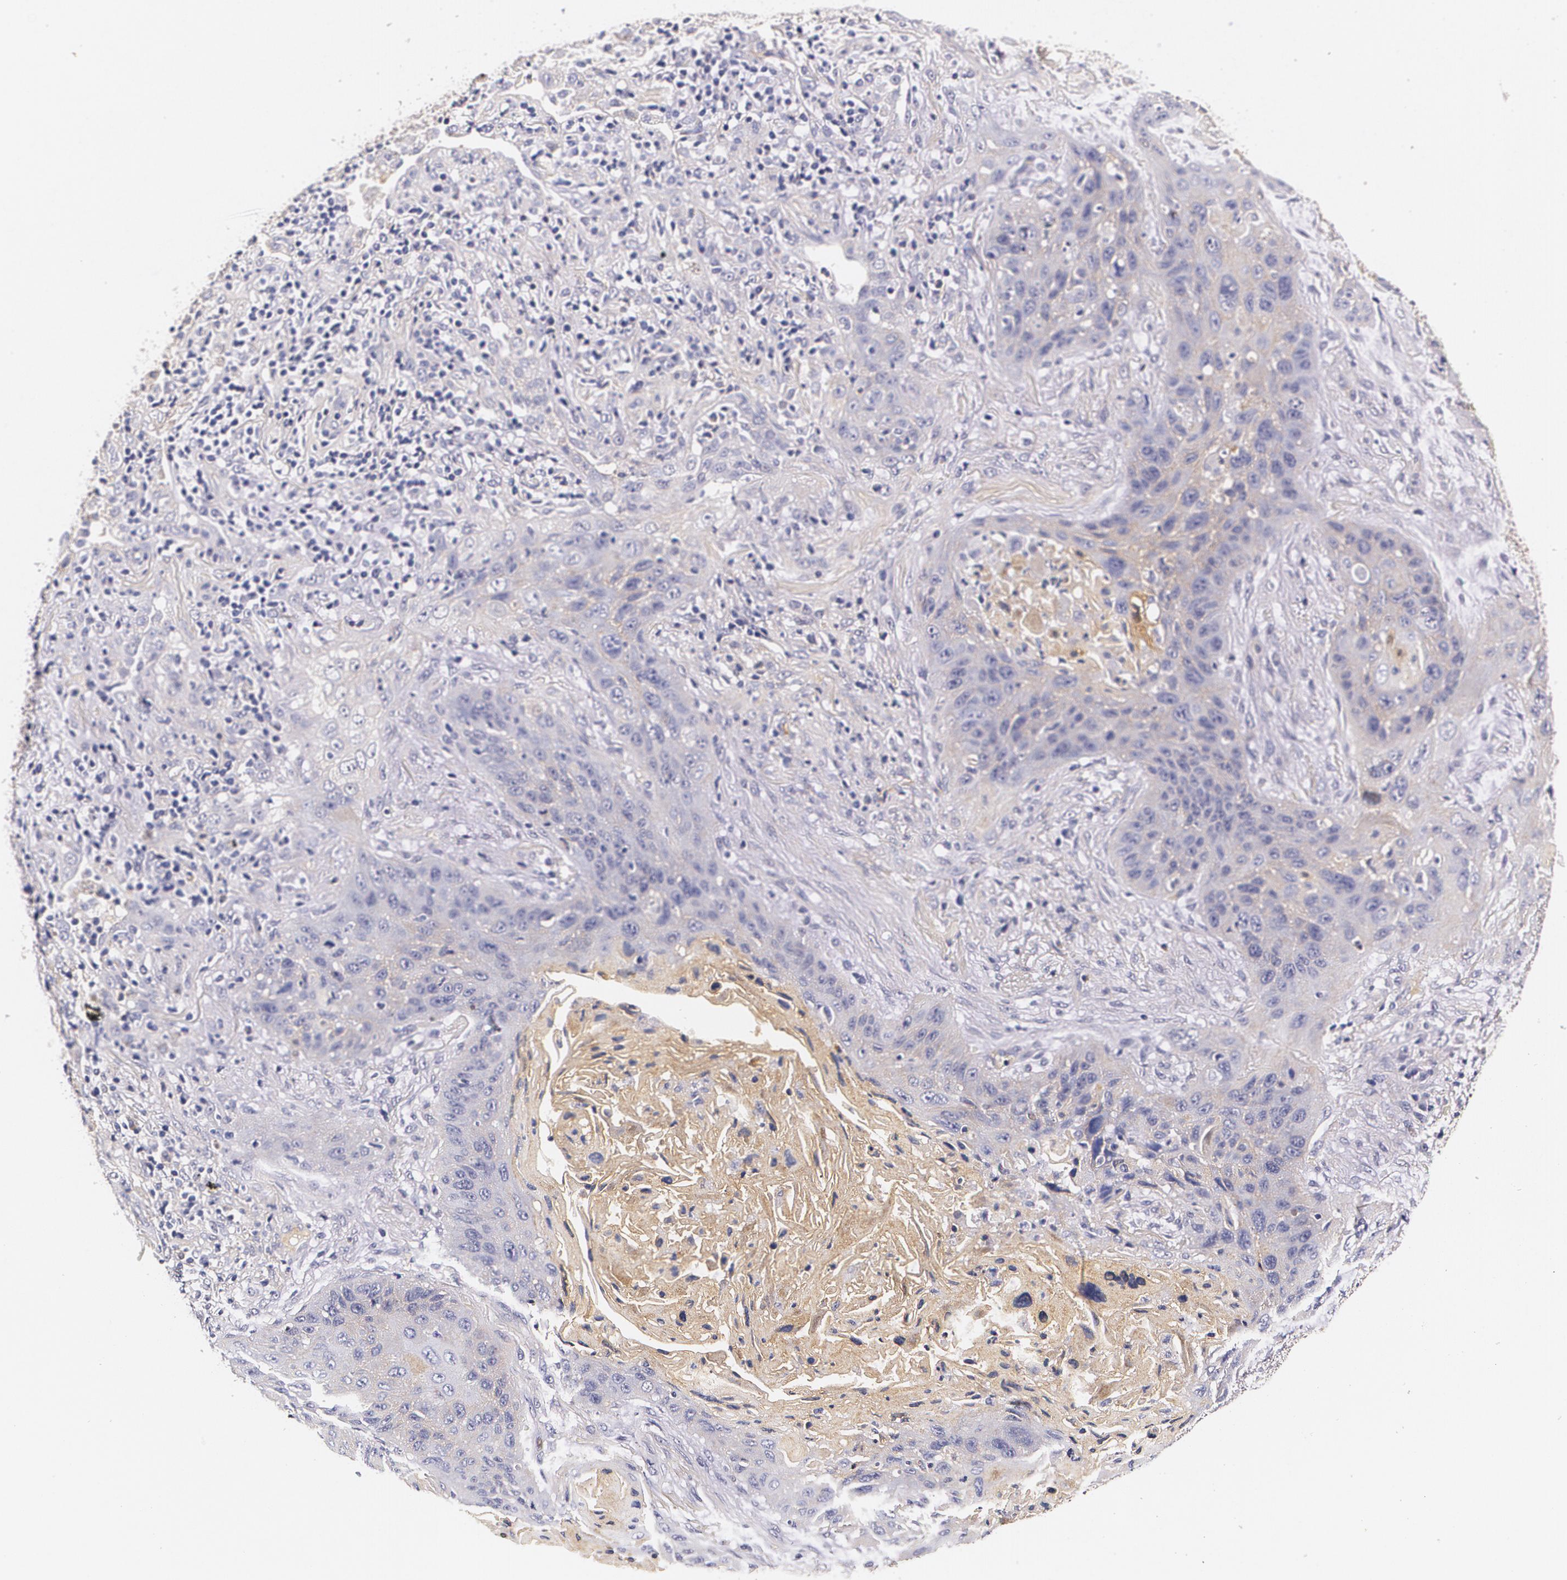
{"staining": {"intensity": "negative", "quantity": "none", "location": "none"}, "tissue": "lung cancer", "cell_type": "Tumor cells", "image_type": "cancer", "snomed": [{"axis": "morphology", "description": "Squamous cell carcinoma, NOS"}, {"axis": "topography", "description": "Lung"}], "caption": "Lung cancer stained for a protein using immunohistochemistry (IHC) displays no positivity tumor cells.", "gene": "TTR", "patient": {"sex": "female", "age": 67}}